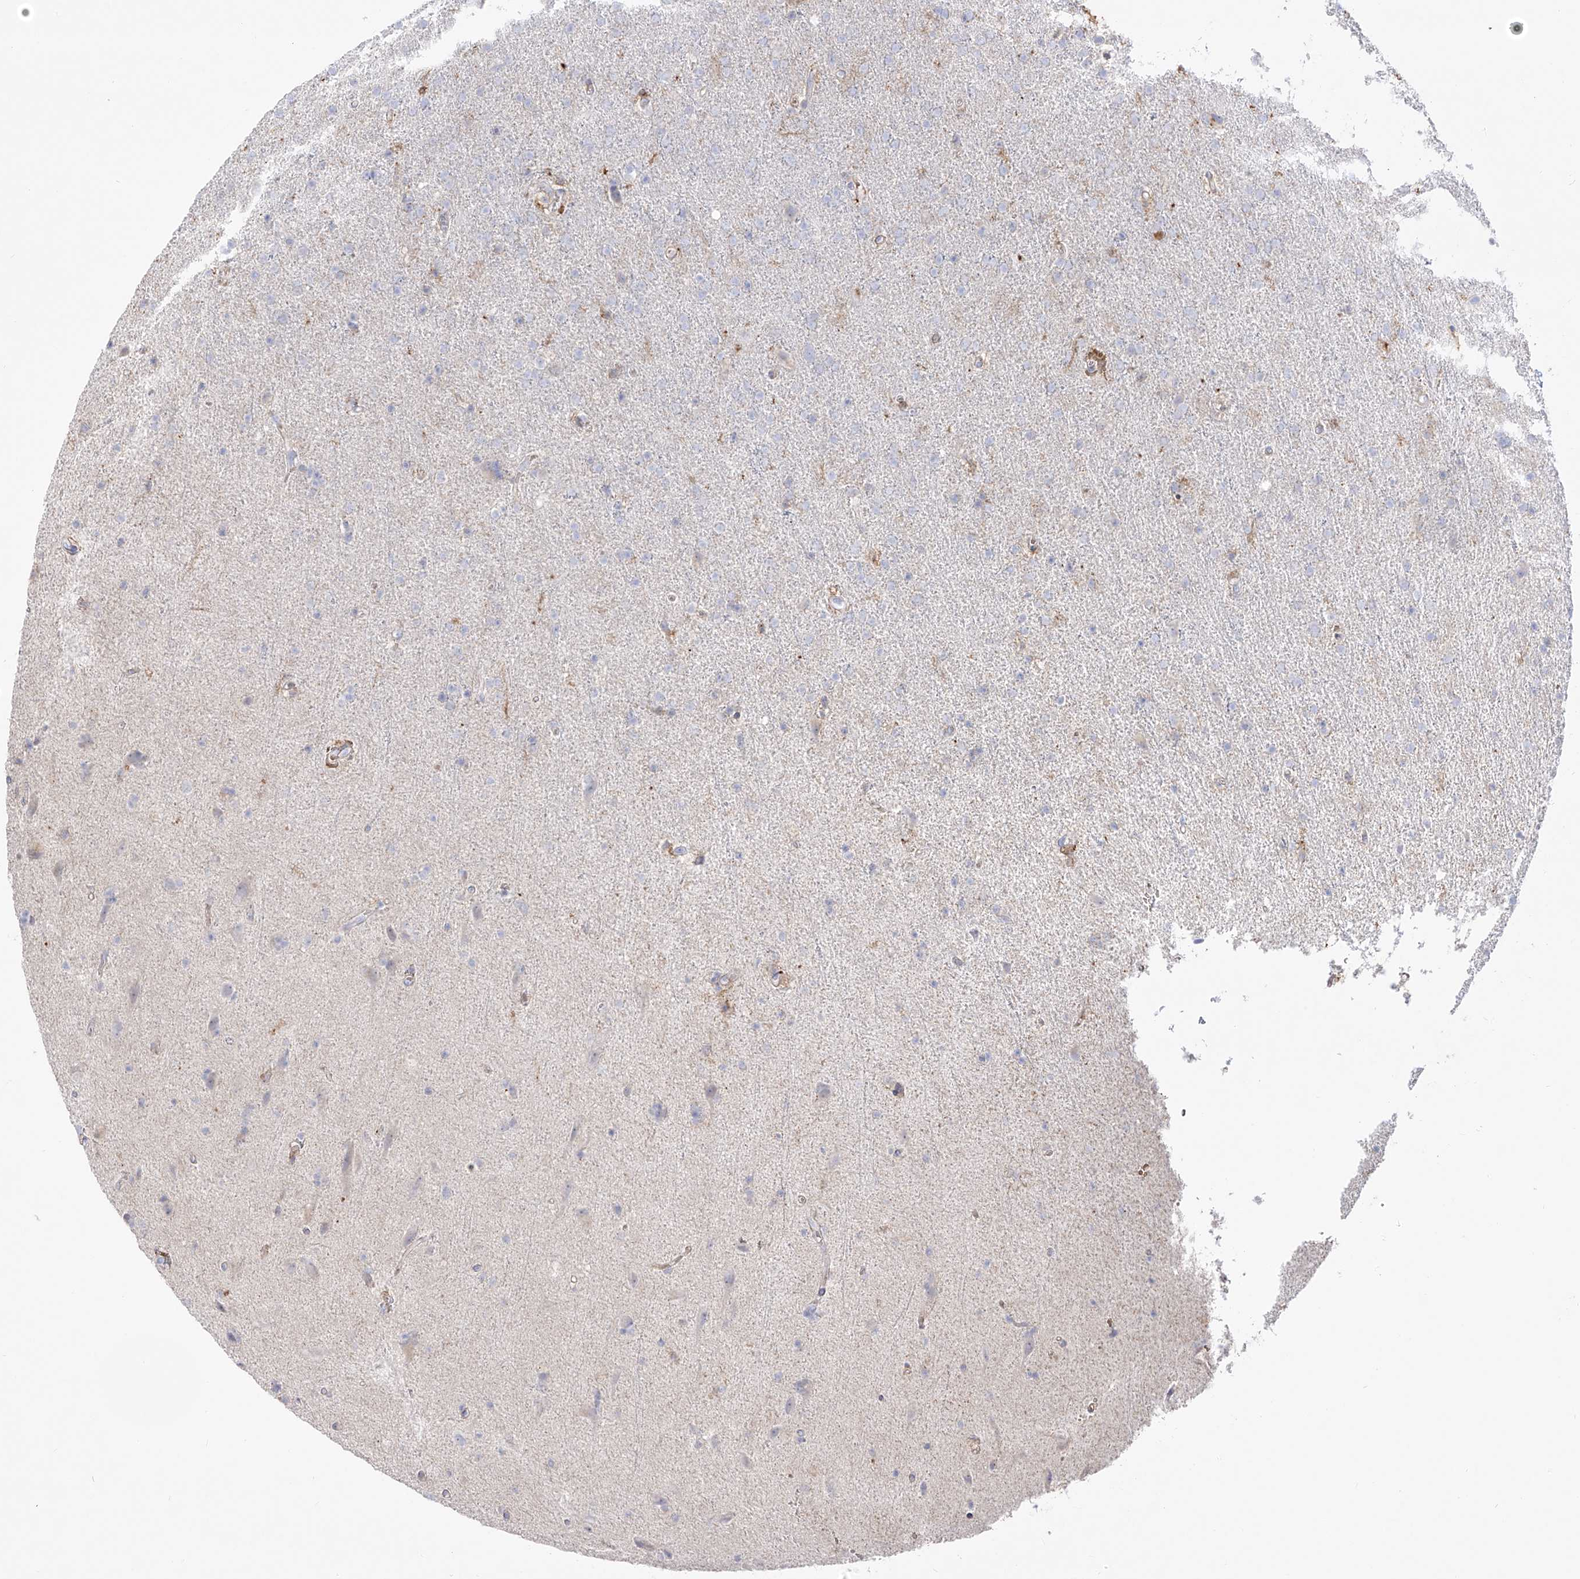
{"staining": {"intensity": "negative", "quantity": "none", "location": "none"}, "tissue": "glioma", "cell_type": "Tumor cells", "image_type": "cancer", "snomed": [{"axis": "morphology", "description": "Glioma, malignant, High grade"}, {"axis": "topography", "description": "Brain"}], "caption": "A high-resolution histopathology image shows immunohistochemistry staining of malignant glioma (high-grade), which displays no significant positivity in tumor cells.", "gene": "ZGRF1", "patient": {"sex": "male", "age": 72}}